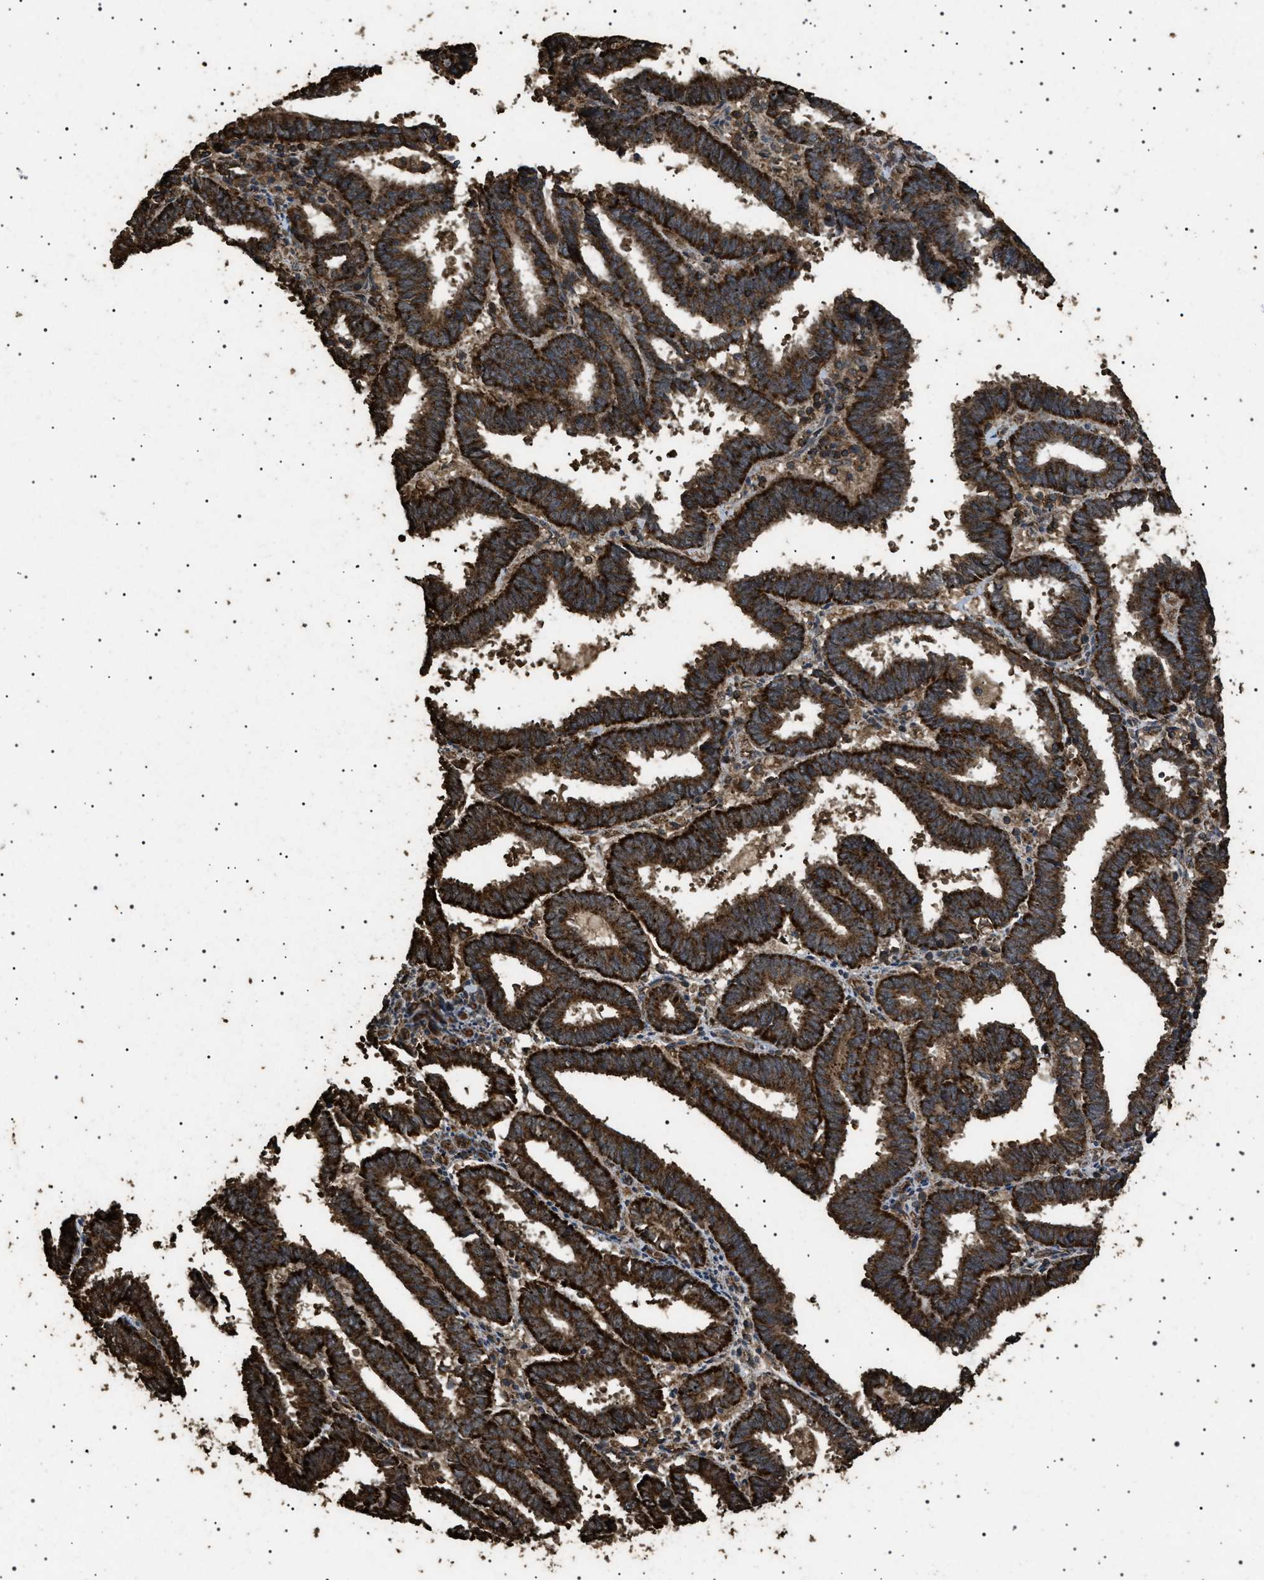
{"staining": {"intensity": "strong", "quantity": ">75%", "location": "cytoplasmic/membranous"}, "tissue": "endometrial cancer", "cell_type": "Tumor cells", "image_type": "cancer", "snomed": [{"axis": "morphology", "description": "Adenocarcinoma, NOS"}, {"axis": "topography", "description": "Uterus"}], "caption": "Immunohistochemistry (IHC) photomicrograph of human endometrial cancer (adenocarcinoma) stained for a protein (brown), which shows high levels of strong cytoplasmic/membranous staining in about >75% of tumor cells.", "gene": "CYRIA", "patient": {"sex": "female", "age": 83}}